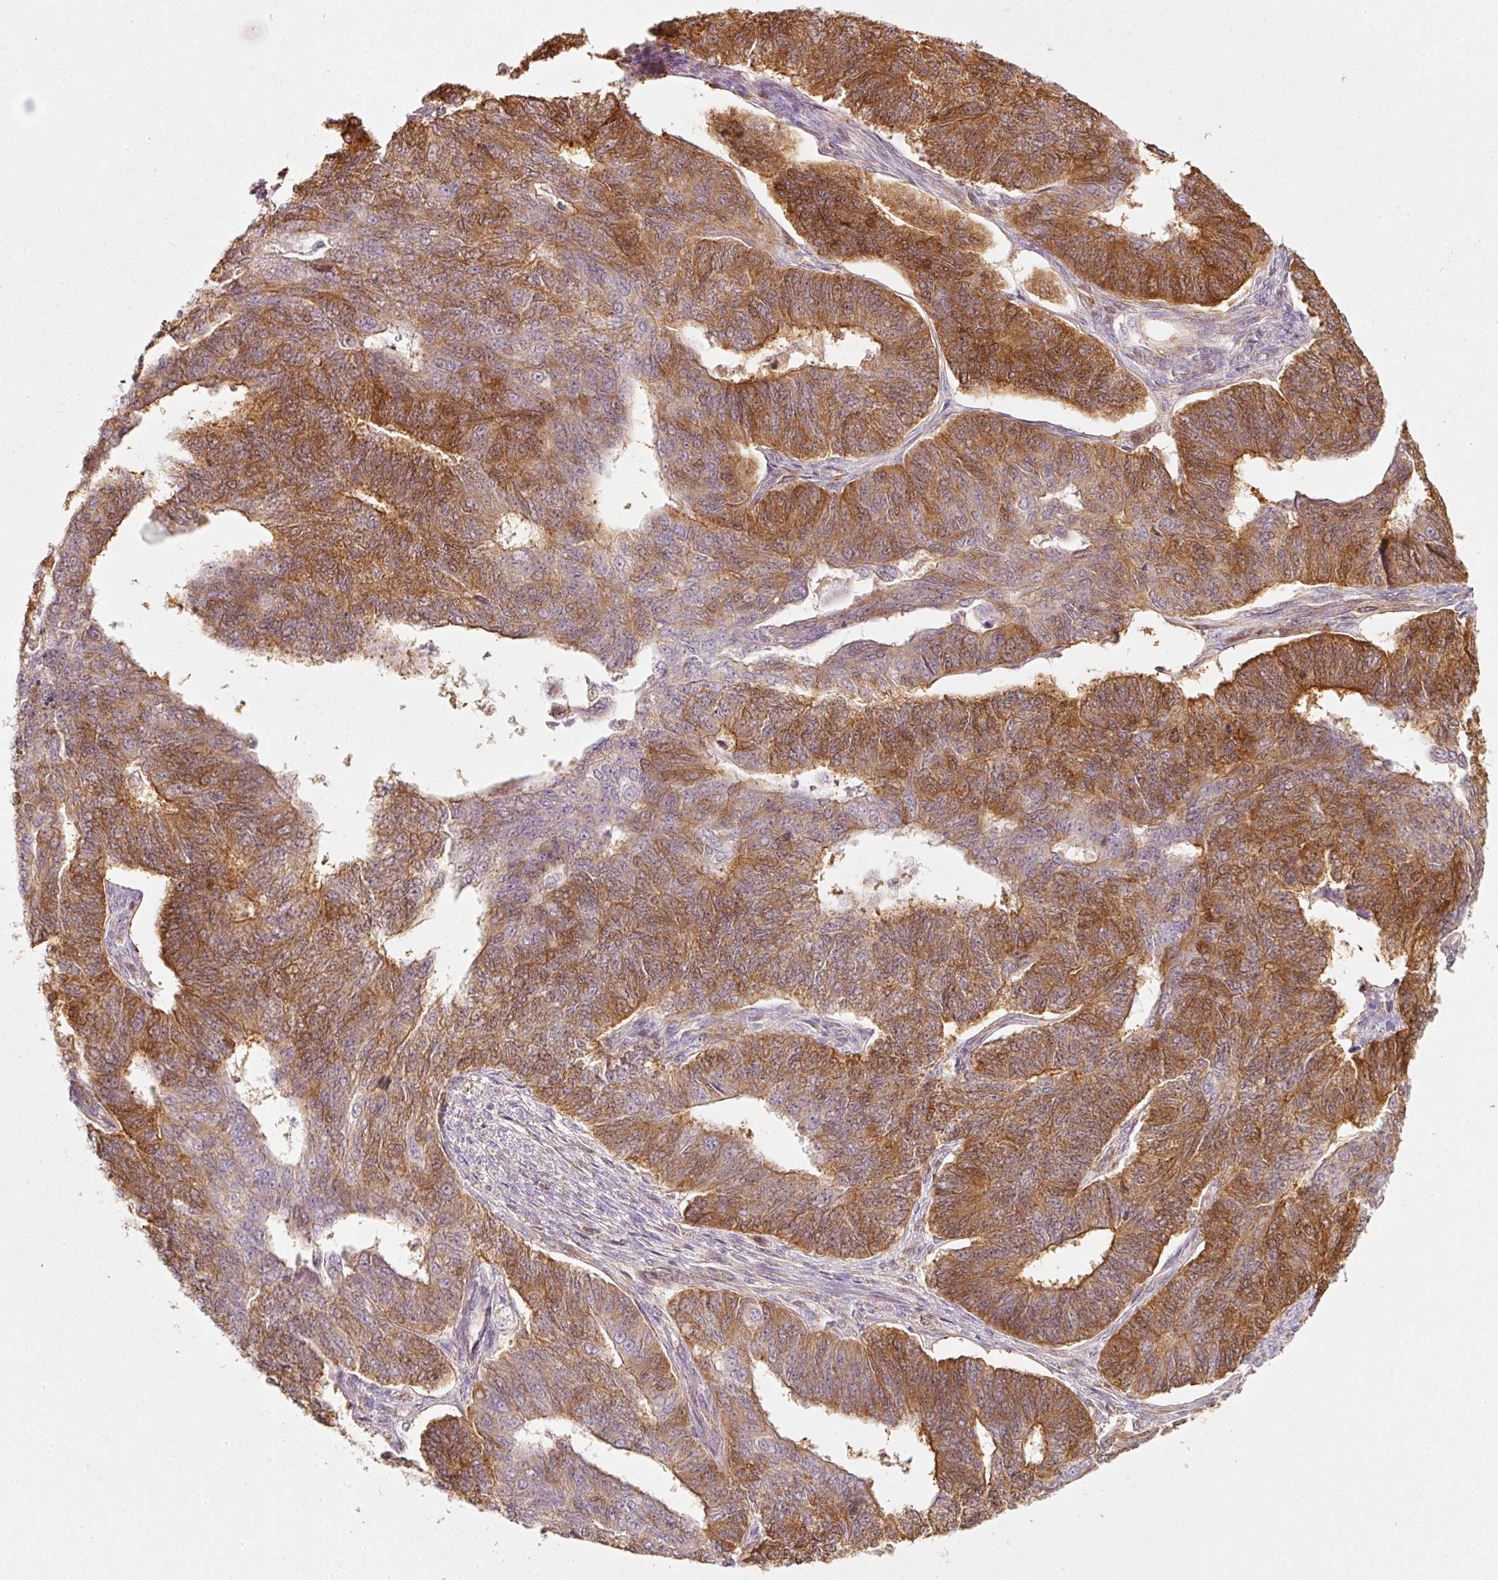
{"staining": {"intensity": "strong", "quantity": ">75%", "location": "cytoplasmic/membranous,nuclear"}, "tissue": "endometrial cancer", "cell_type": "Tumor cells", "image_type": "cancer", "snomed": [{"axis": "morphology", "description": "Adenocarcinoma, NOS"}, {"axis": "topography", "description": "Endometrium"}], "caption": "Protein staining of endometrial cancer (adenocarcinoma) tissue reveals strong cytoplasmic/membranous and nuclear positivity in approximately >75% of tumor cells. Using DAB (brown) and hematoxylin (blue) stains, captured at high magnification using brightfield microscopy.", "gene": "DUT", "patient": {"sex": "female", "age": 32}}